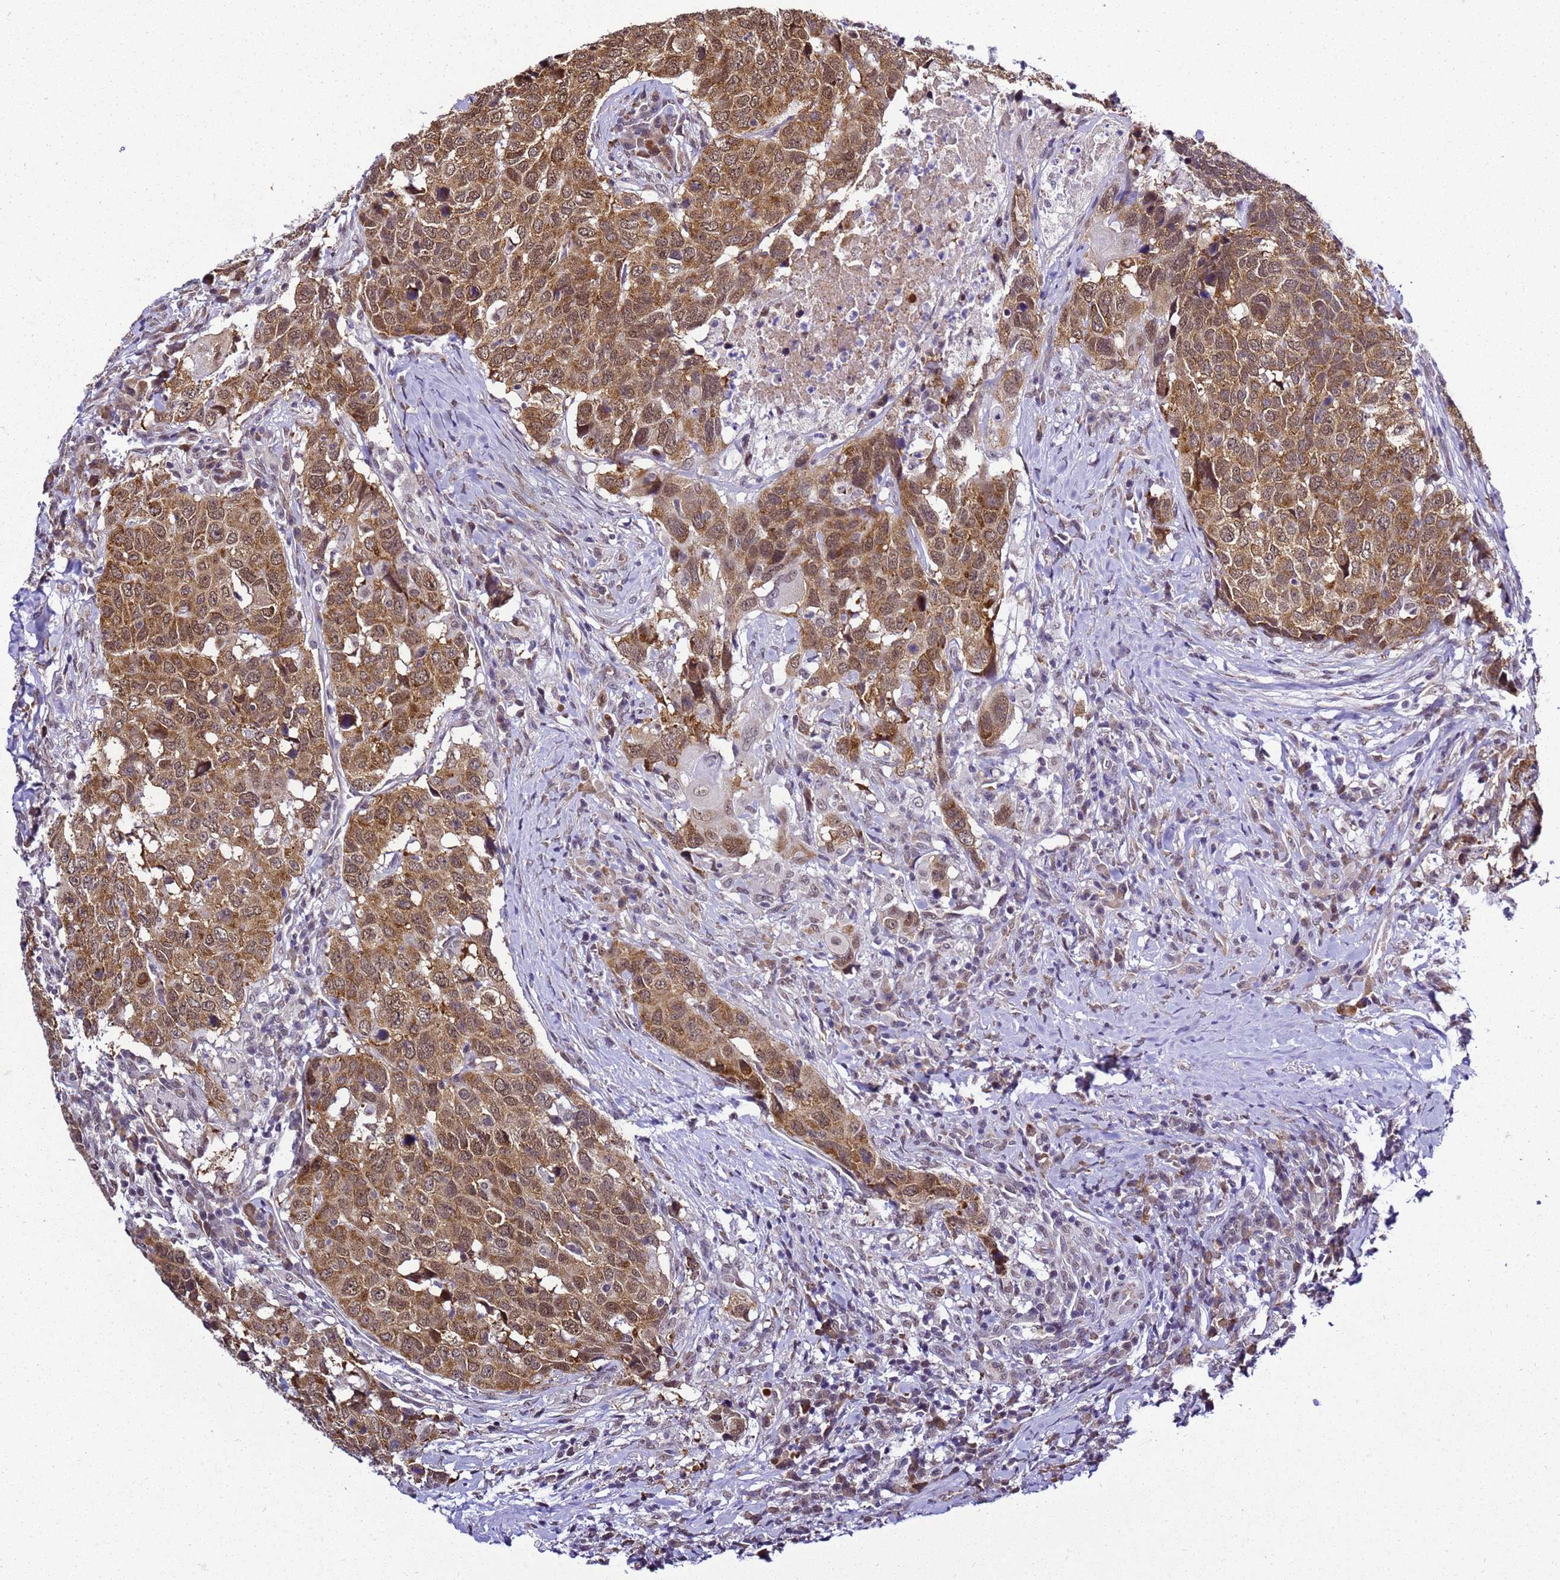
{"staining": {"intensity": "strong", "quantity": ">75%", "location": "cytoplasmic/membranous,nuclear"}, "tissue": "head and neck cancer", "cell_type": "Tumor cells", "image_type": "cancer", "snomed": [{"axis": "morphology", "description": "Squamous cell carcinoma, NOS"}, {"axis": "topography", "description": "Head-Neck"}], "caption": "DAB (3,3'-diaminobenzidine) immunohistochemical staining of head and neck squamous cell carcinoma demonstrates strong cytoplasmic/membranous and nuclear protein staining in approximately >75% of tumor cells.", "gene": "SMN1", "patient": {"sex": "male", "age": 66}}